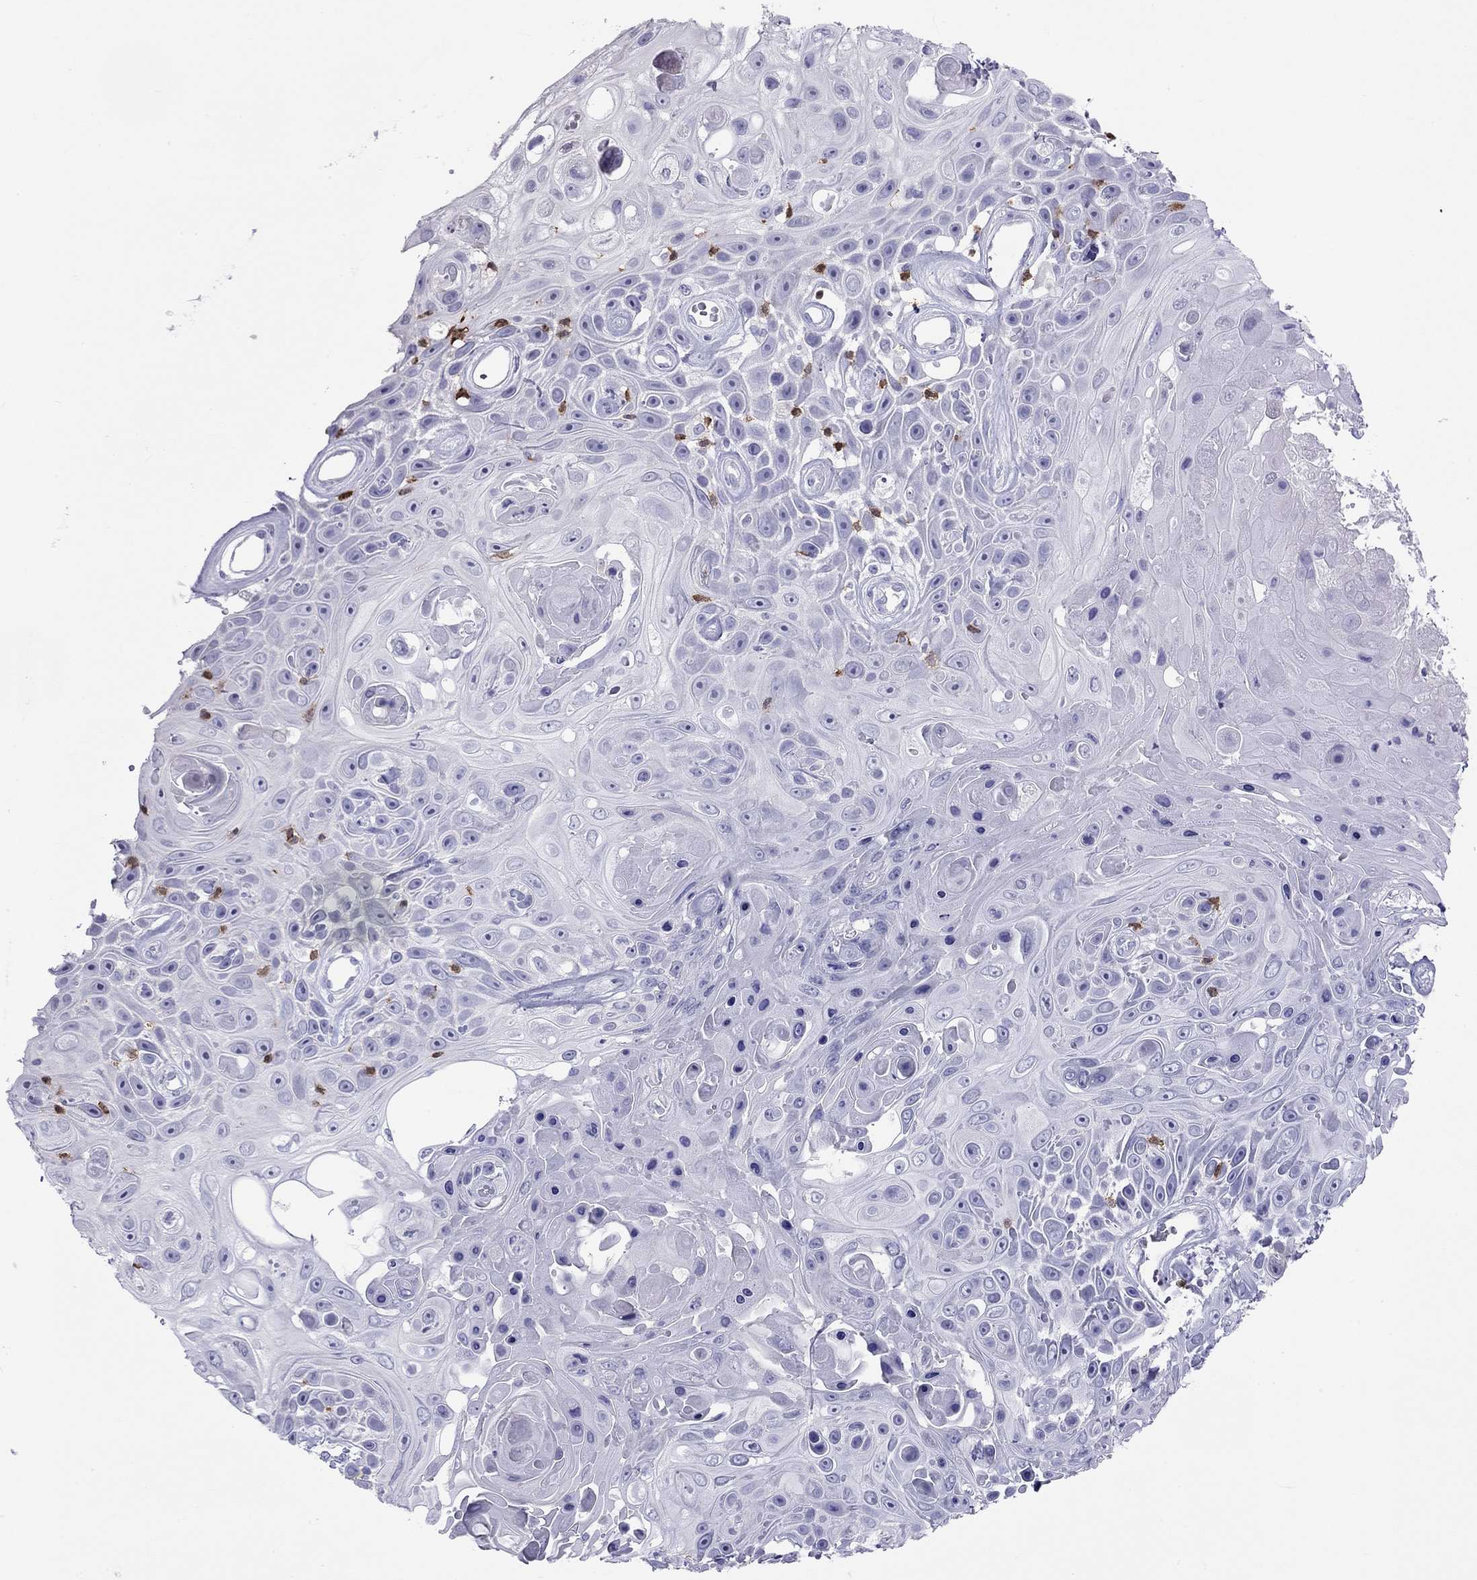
{"staining": {"intensity": "negative", "quantity": "none", "location": "none"}, "tissue": "skin cancer", "cell_type": "Tumor cells", "image_type": "cancer", "snomed": [{"axis": "morphology", "description": "Squamous cell carcinoma, NOS"}, {"axis": "topography", "description": "Skin"}], "caption": "This is an immunohistochemistry (IHC) photomicrograph of human skin squamous cell carcinoma. There is no staining in tumor cells.", "gene": "SH2D2A", "patient": {"sex": "male", "age": 82}}